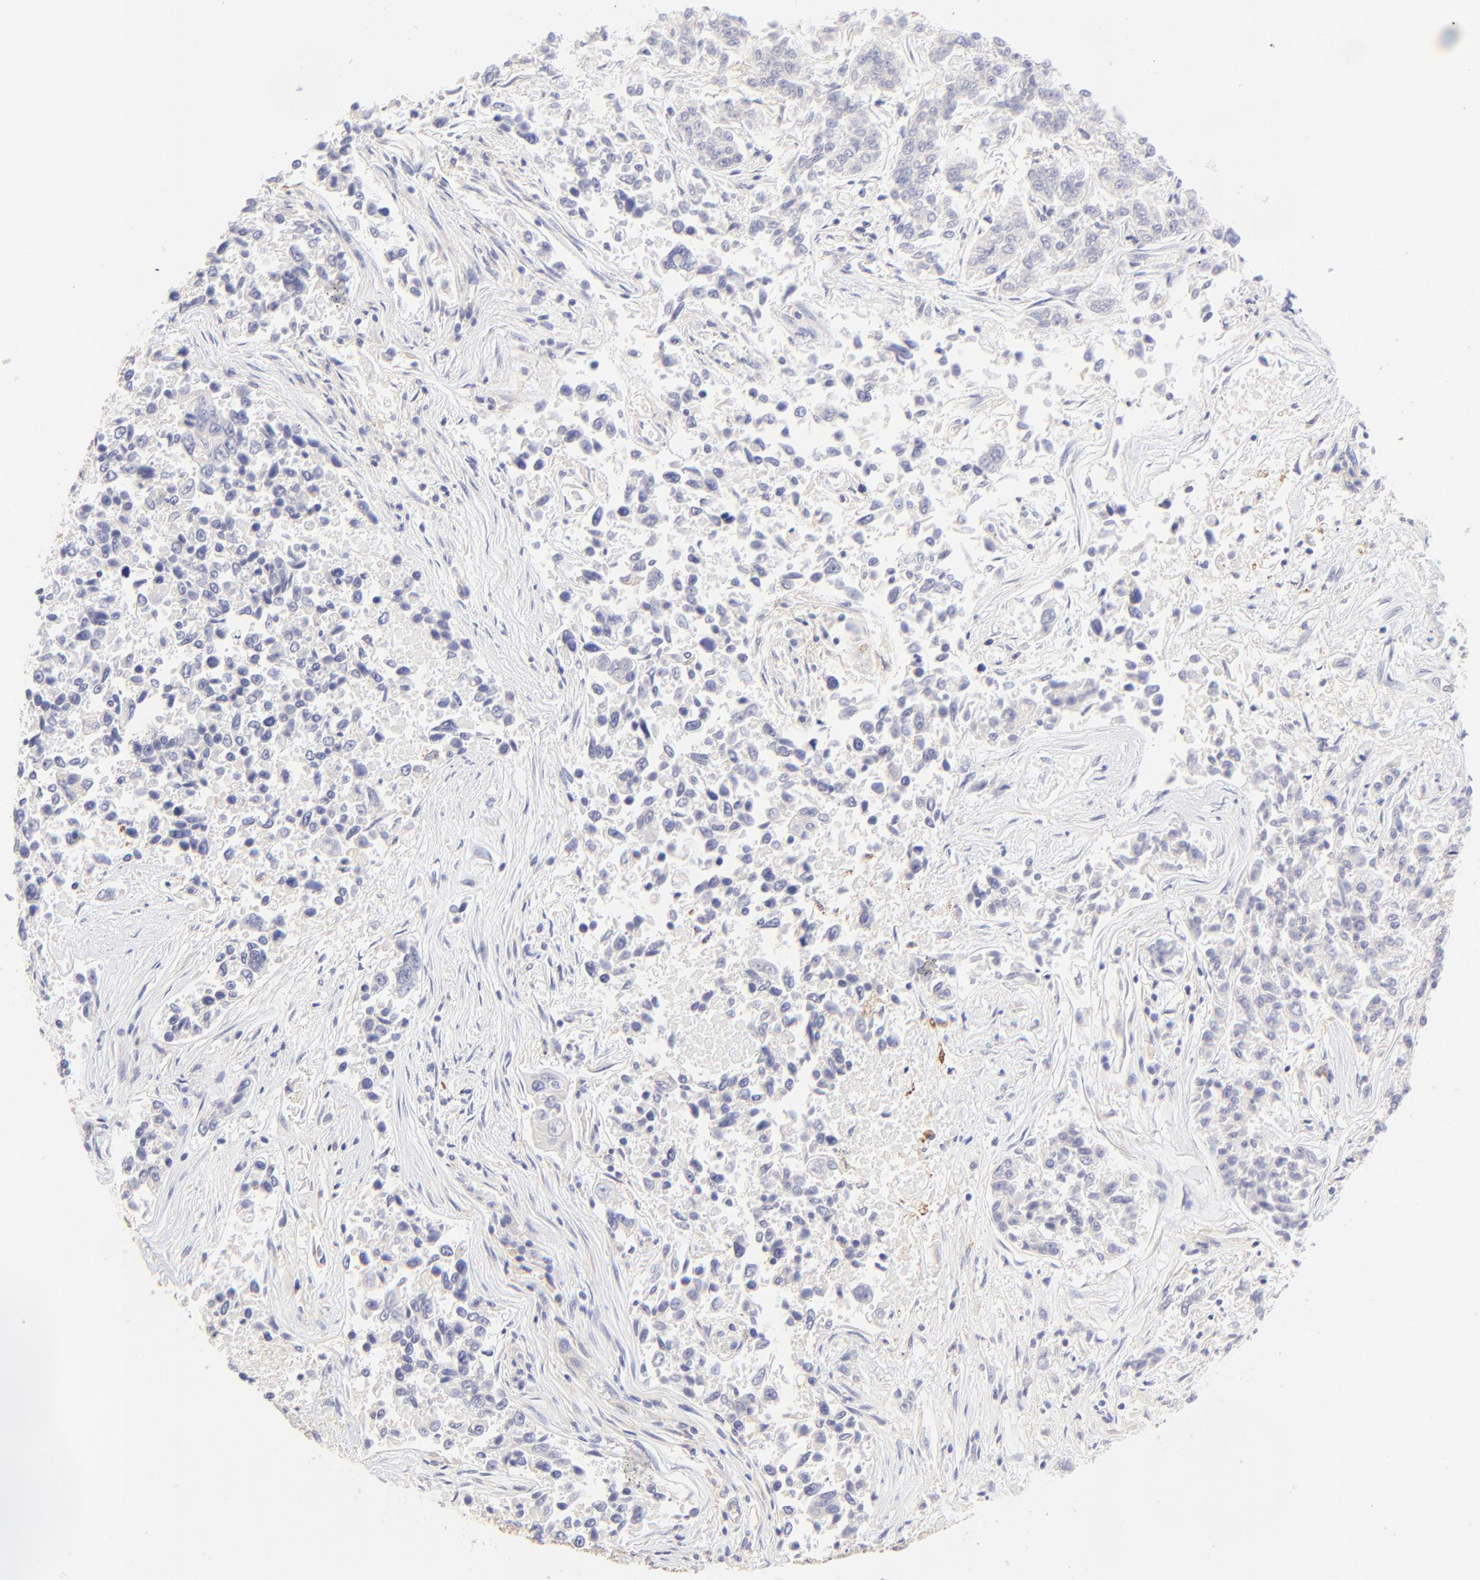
{"staining": {"intensity": "negative", "quantity": "none", "location": "none"}, "tissue": "lung cancer", "cell_type": "Tumor cells", "image_type": "cancer", "snomed": [{"axis": "morphology", "description": "Adenocarcinoma, NOS"}, {"axis": "topography", "description": "Lung"}], "caption": "Immunohistochemical staining of human adenocarcinoma (lung) shows no significant staining in tumor cells. (DAB (3,3'-diaminobenzidine) IHC, high magnification).", "gene": "LHFPL1", "patient": {"sex": "male", "age": 84}}